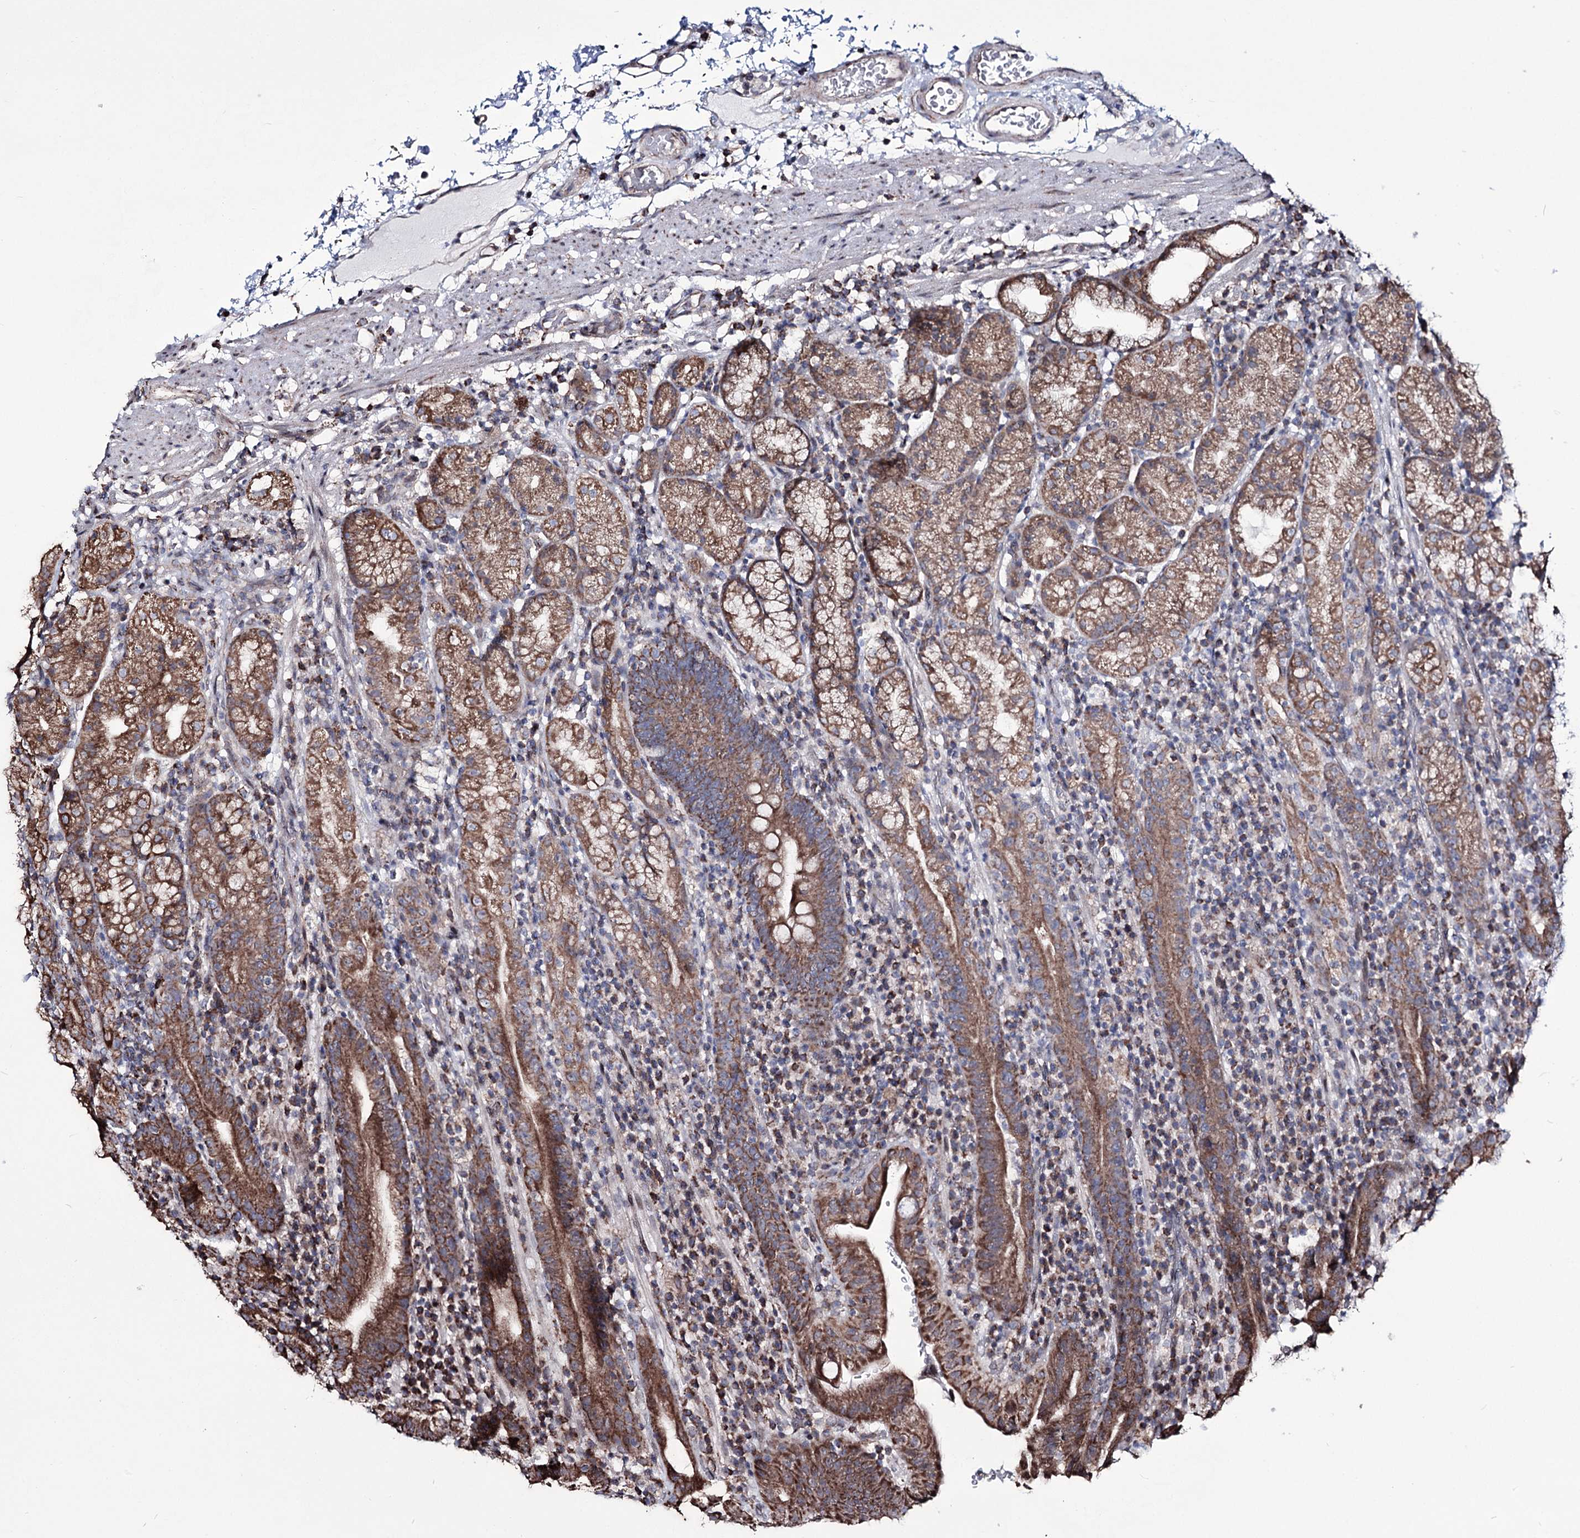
{"staining": {"intensity": "moderate", "quantity": ">75%", "location": "cytoplasmic/membranous"}, "tissue": "stomach", "cell_type": "Glandular cells", "image_type": "normal", "snomed": [{"axis": "morphology", "description": "Normal tissue, NOS"}, {"axis": "morphology", "description": "Inflammation, NOS"}, {"axis": "topography", "description": "Stomach"}], "caption": "A brown stain highlights moderate cytoplasmic/membranous positivity of a protein in glandular cells of unremarkable human stomach. (DAB IHC with brightfield microscopy, high magnification).", "gene": "CREB3L4", "patient": {"sex": "male", "age": 79}}